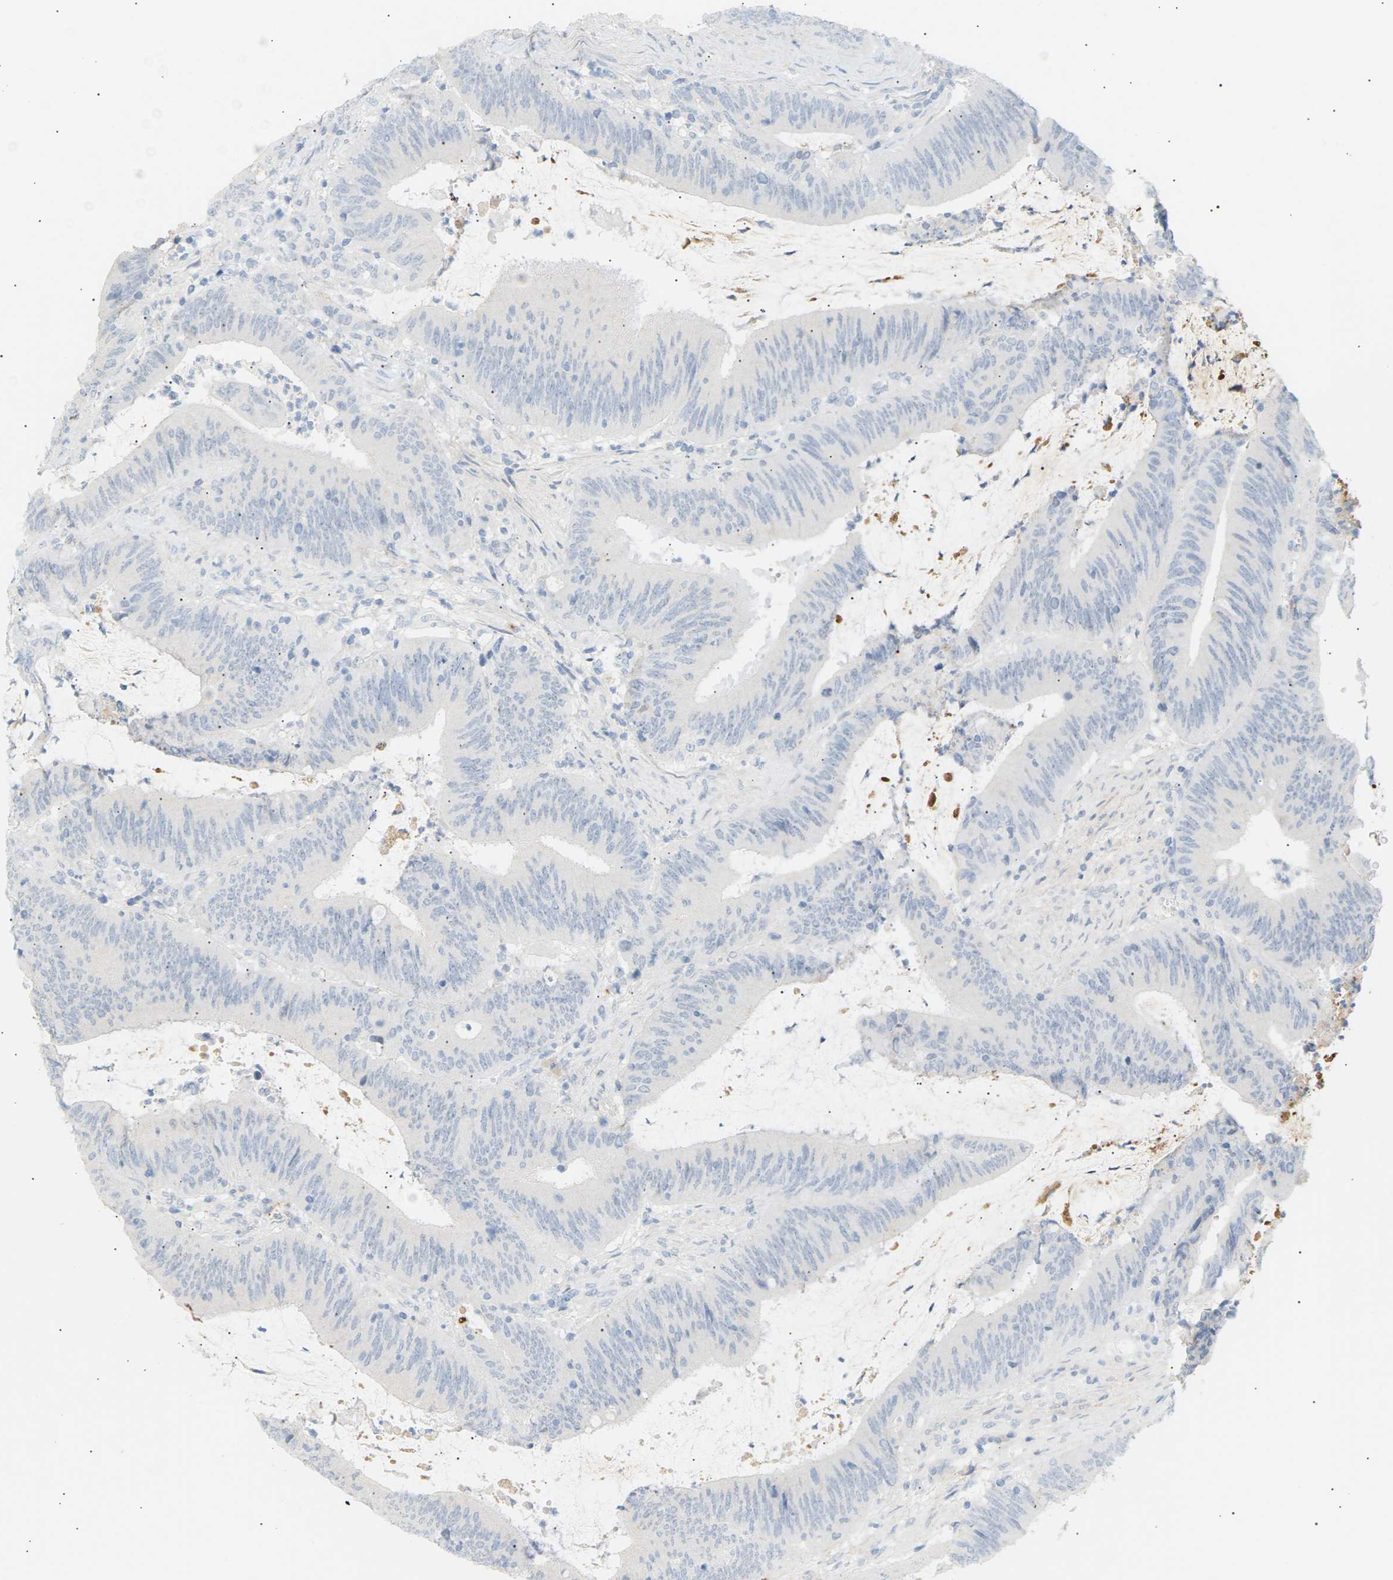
{"staining": {"intensity": "negative", "quantity": "none", "location": "none"}, "tissue": "colorectal cancer", "cell_type": "Tumor cells", "image_type": "cancer", "snomed": [{"axis": "morphology", "description": "Normal tissue, NOS"}, {"axis": "morphology", "description": "Adenocarcinoma, NOS"}, {"axis": "topography", "description": "Rectum"}], "caption": "Immunohistochemistry (IHC) histopathology image of neoplastic tissue: colorectal adenocarcinoma stained with DAB (3,3'-diaminobenzidine) exhibits no significant protein positivity in tumor cells.", "gene": "CLU", "patient": {"sex": "female", "age": 66}}